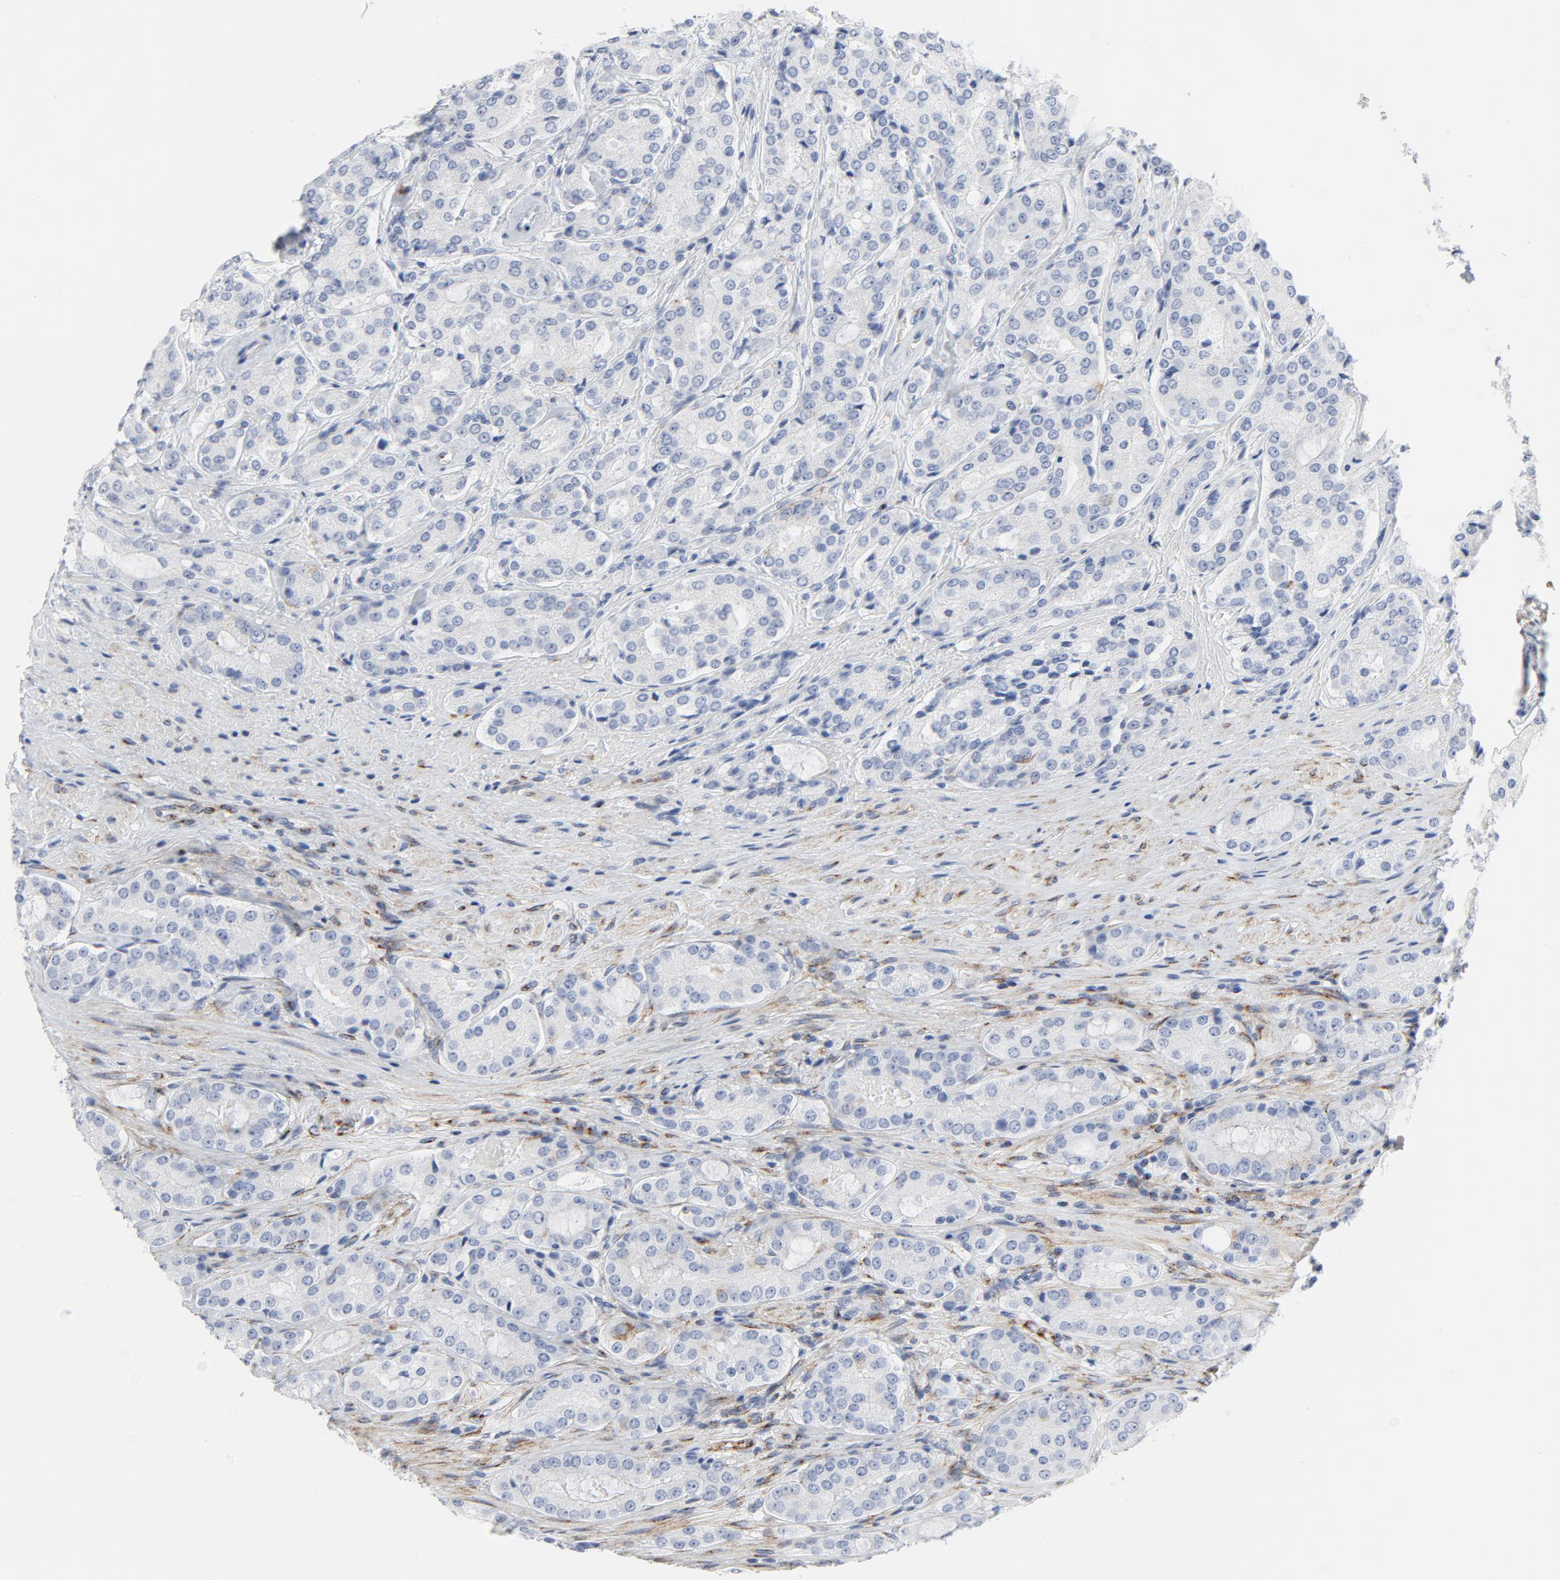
{"staining": {"intensity": "negative", "quantity": "none", "location": "none"}, "tissue": "prostate cancer", "cell_type": "Tumor cells", "image_type": "cancer", "snomed": [{"axis": "morphology", "description": "Adenocarcinoma, High grade"}, {"axis": "topography", "description": "Prostate"}], "caption": "Immunohistochemistry histopathology image of human prostate cancer (high-grade adenocarcinoma) stained for a protein (brown), which exhibits no positivity in tumor cells.", "gene": "TUBB1", "patient": {"sex": "male", "age": 72}}